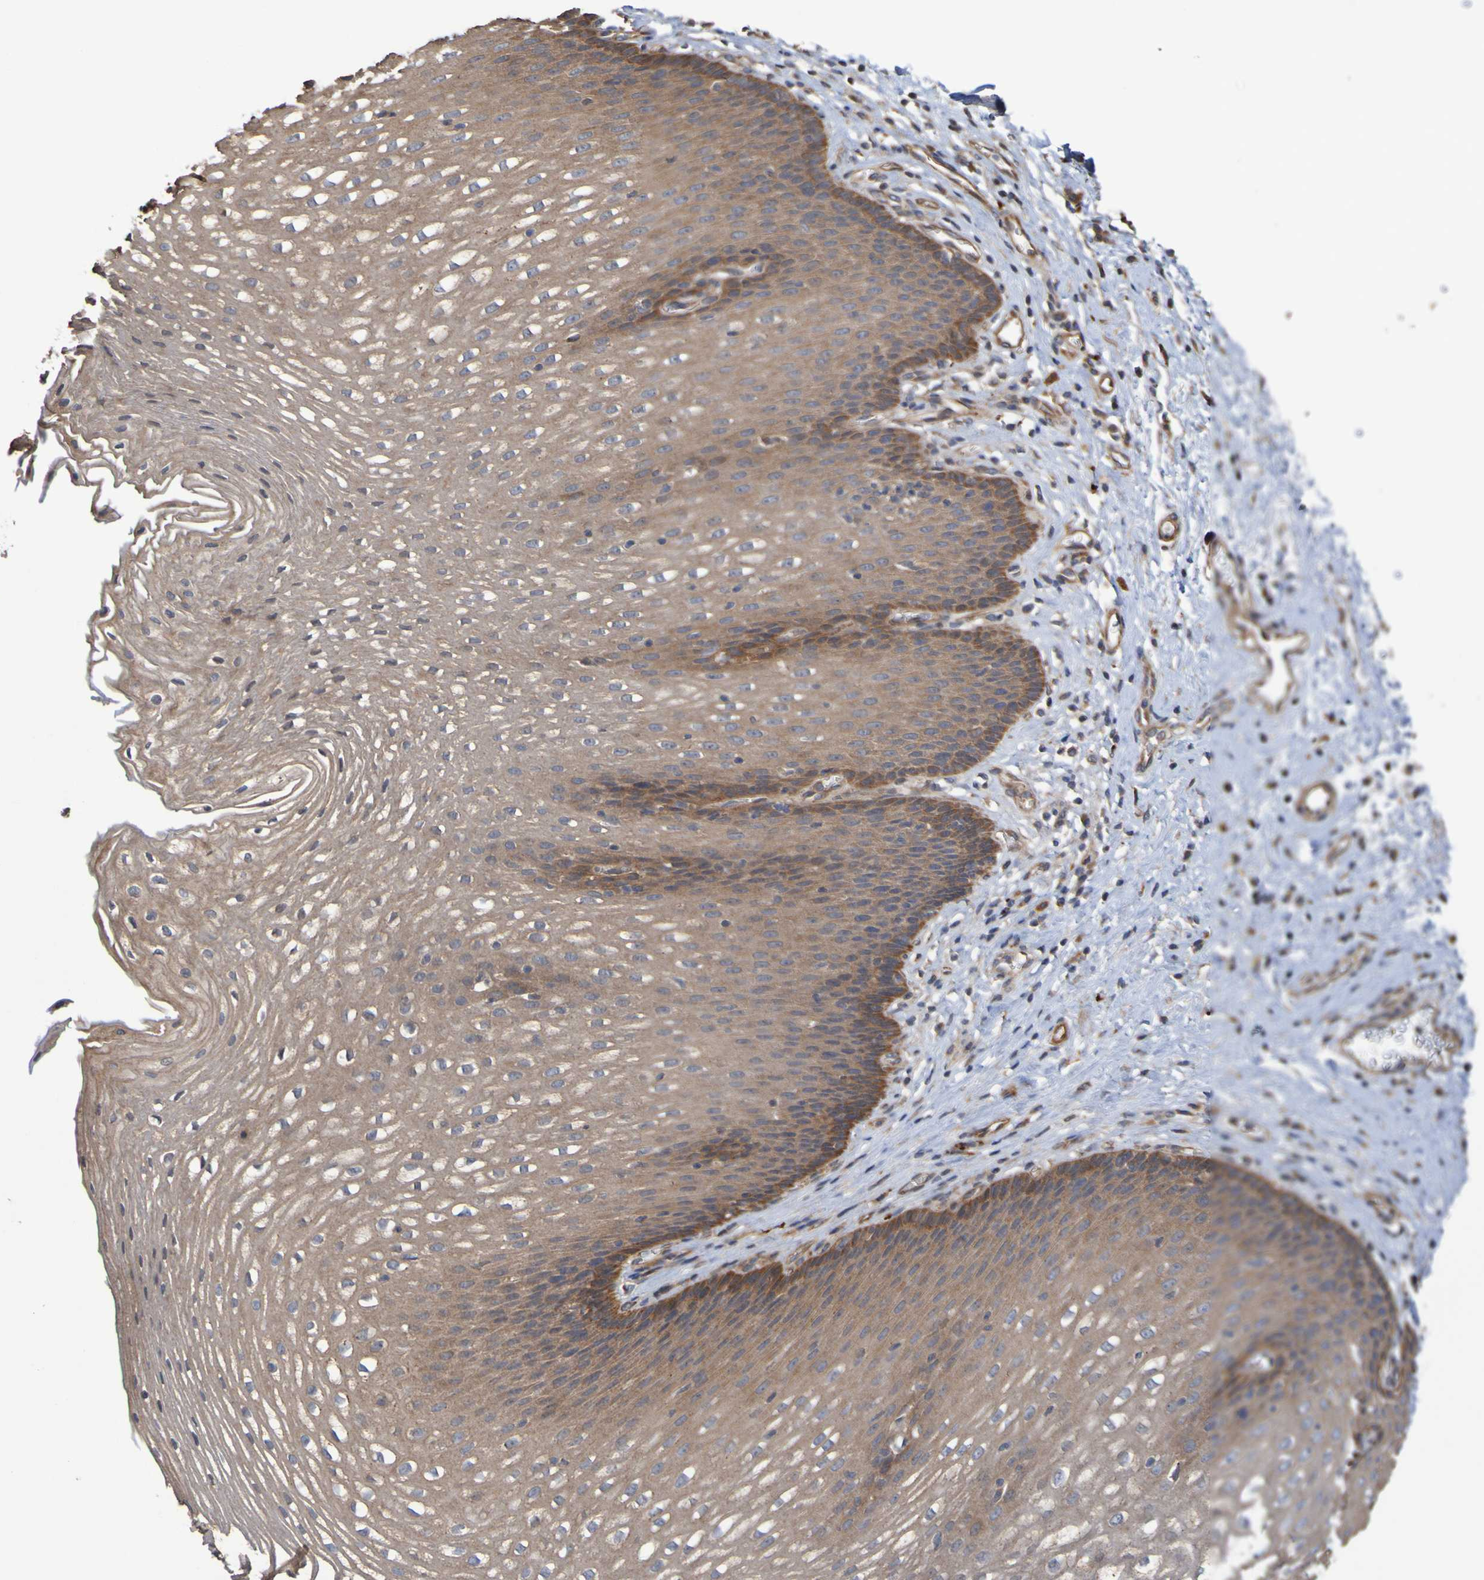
{"staining": {"intensity": "moderate", "quantity": ">75%", "location": "cytoplasmic/membranous"}, "tissue": "esophagus", "cell_type": "Squamous epithelial cells", "image_type": "normal", "snomed": [{"axis": "morphology", "description": "Normal tissue, NOS"}, {"axis": "topography", "description": "Esophagus"}], "caption": "The photomicrograph reveals staining of benign esophagus, revealing moderate cytoplasmic/membranous protein expression (brown color) within squamous epithelial cells.", "gene": "UCN", "patient": {"sex": "male", "age": 48}}